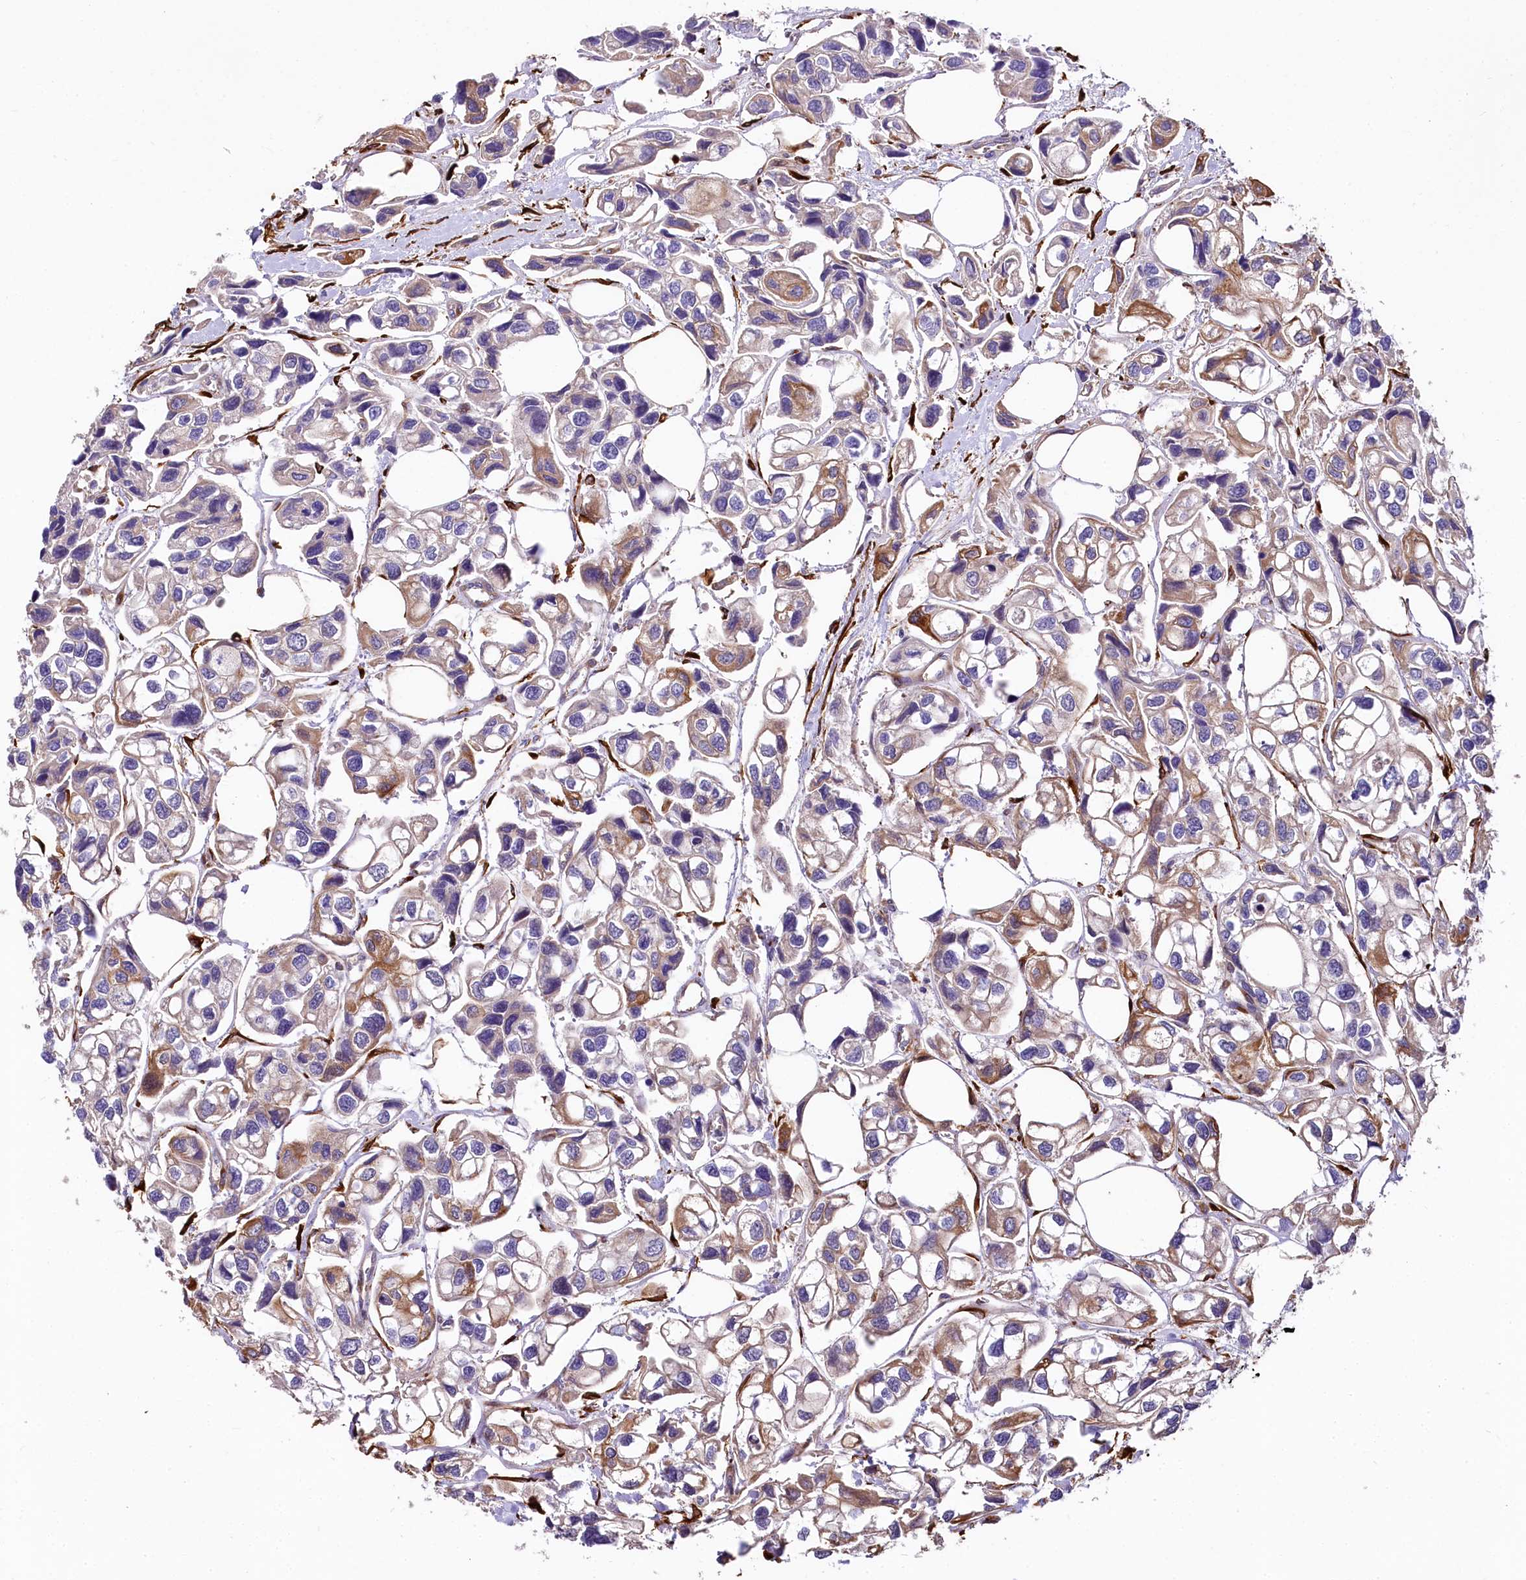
{"staining": {"intensity": "moderate", "quantity": "25%-75%", "location": "cytoplasmic/membranous"}, "tissue": "urothelial cancer", "cell_type": "Tumor cells", "image_type": "cancer", "snomed": [{"axis": "morphology", "description": "Urothelial carcinoma, High grade"}, {"axis": "topography", "description": "Urinary bladder"}], "caption": "The immunohistochemical stain labels moderate cytoplasmic/membranous staining in tumor cells of urothelial carcinoma (high-grade) tissue.", "gene": "FCHSD2", "patient": {"sex": "male", "age": 67}}